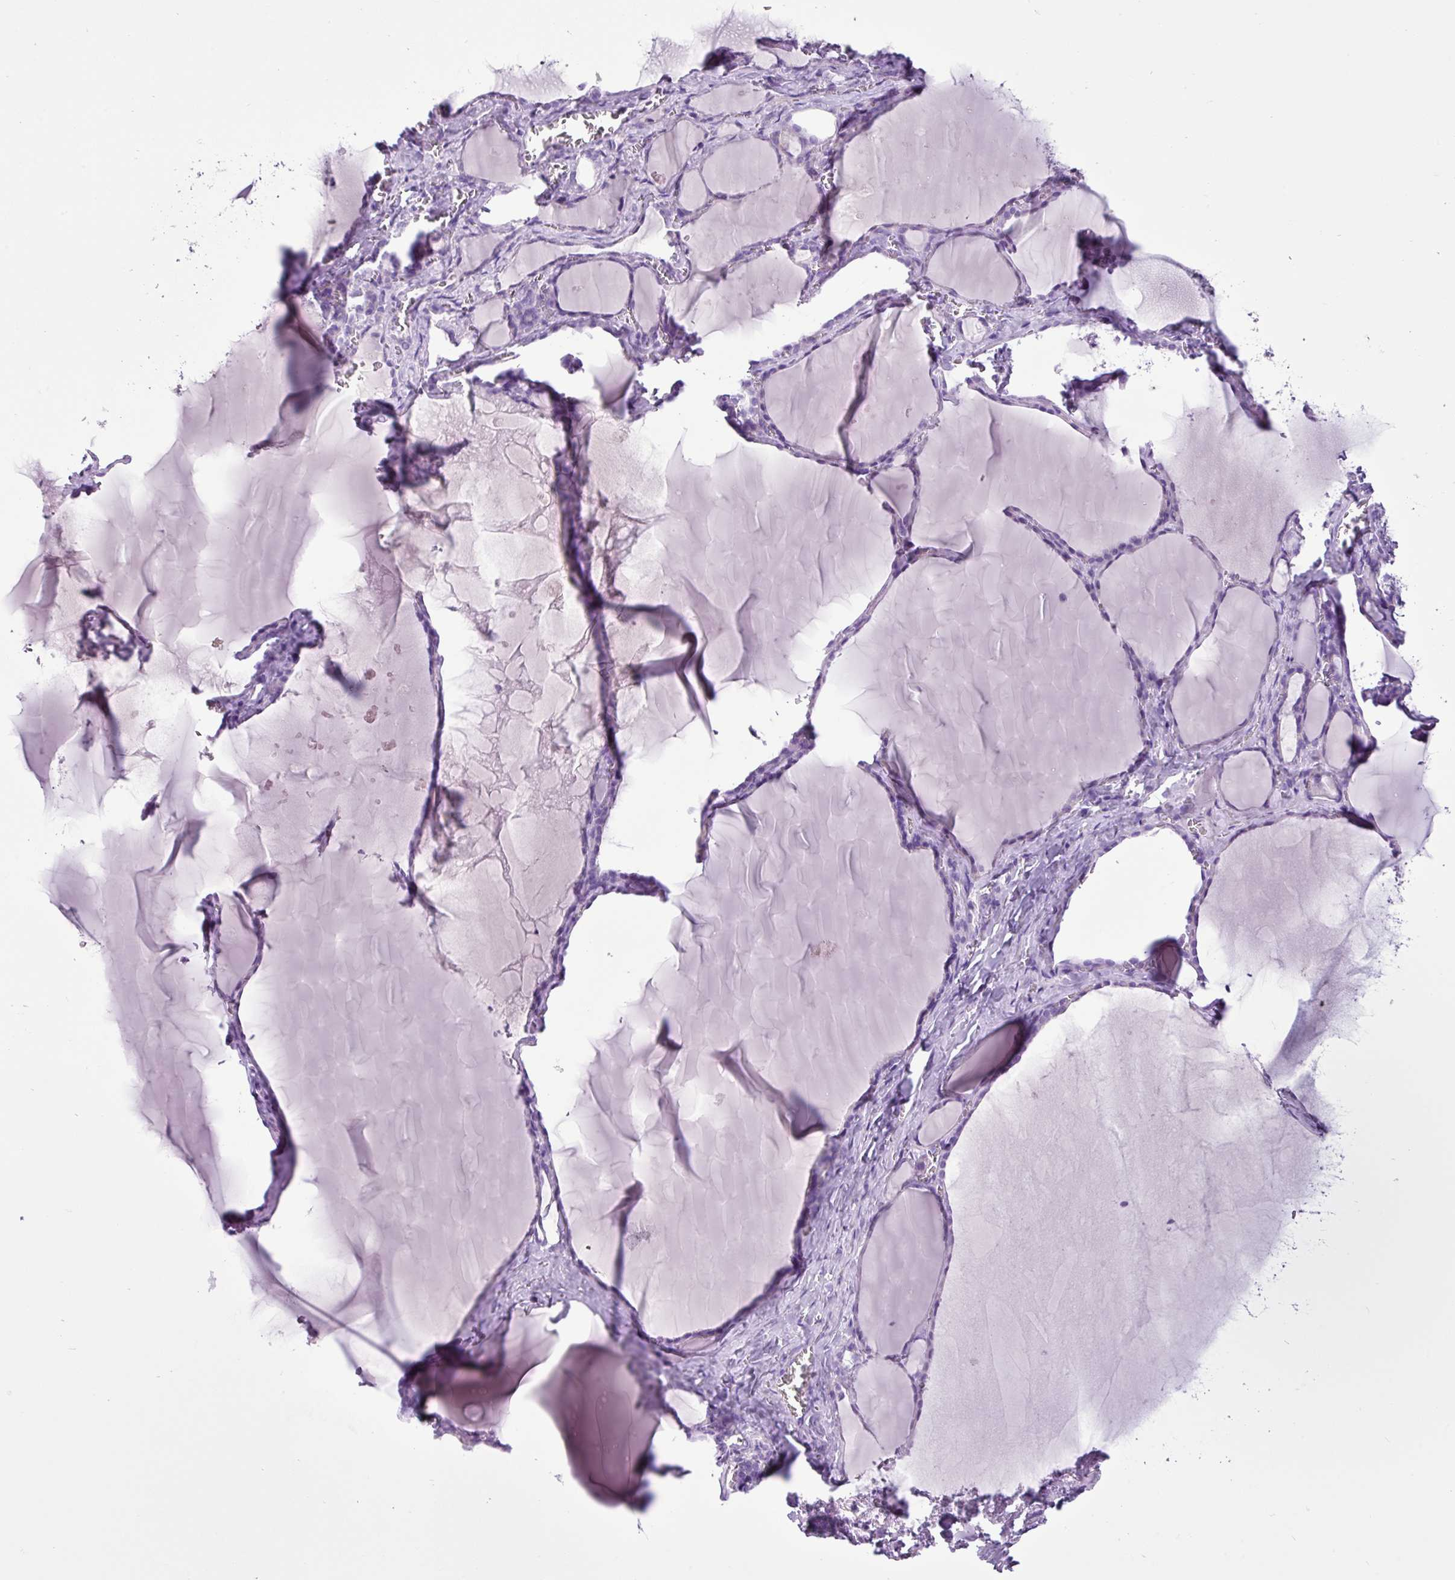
{"staining": {"intensity": "negative", "quantity": "none", "location": "none"}, "tissue": "thyroid gland", "cell_type": "Glandular cells", "image_type": "normal", "snomed": [{"axis": "morphology", "description": "Normal tissue, NOS"}, {"axis": "topography", "description": "Thyroid gland"}], "caption": "DAB (3,3'-diaminobenzidine) immunohistochemical staining of benign thyroid gland reveals no significant positivity in glandular cells. (DAB IHC, high magnification).", "gene": "LILRB4", "patient": {"sex": "female", "age": 49}}